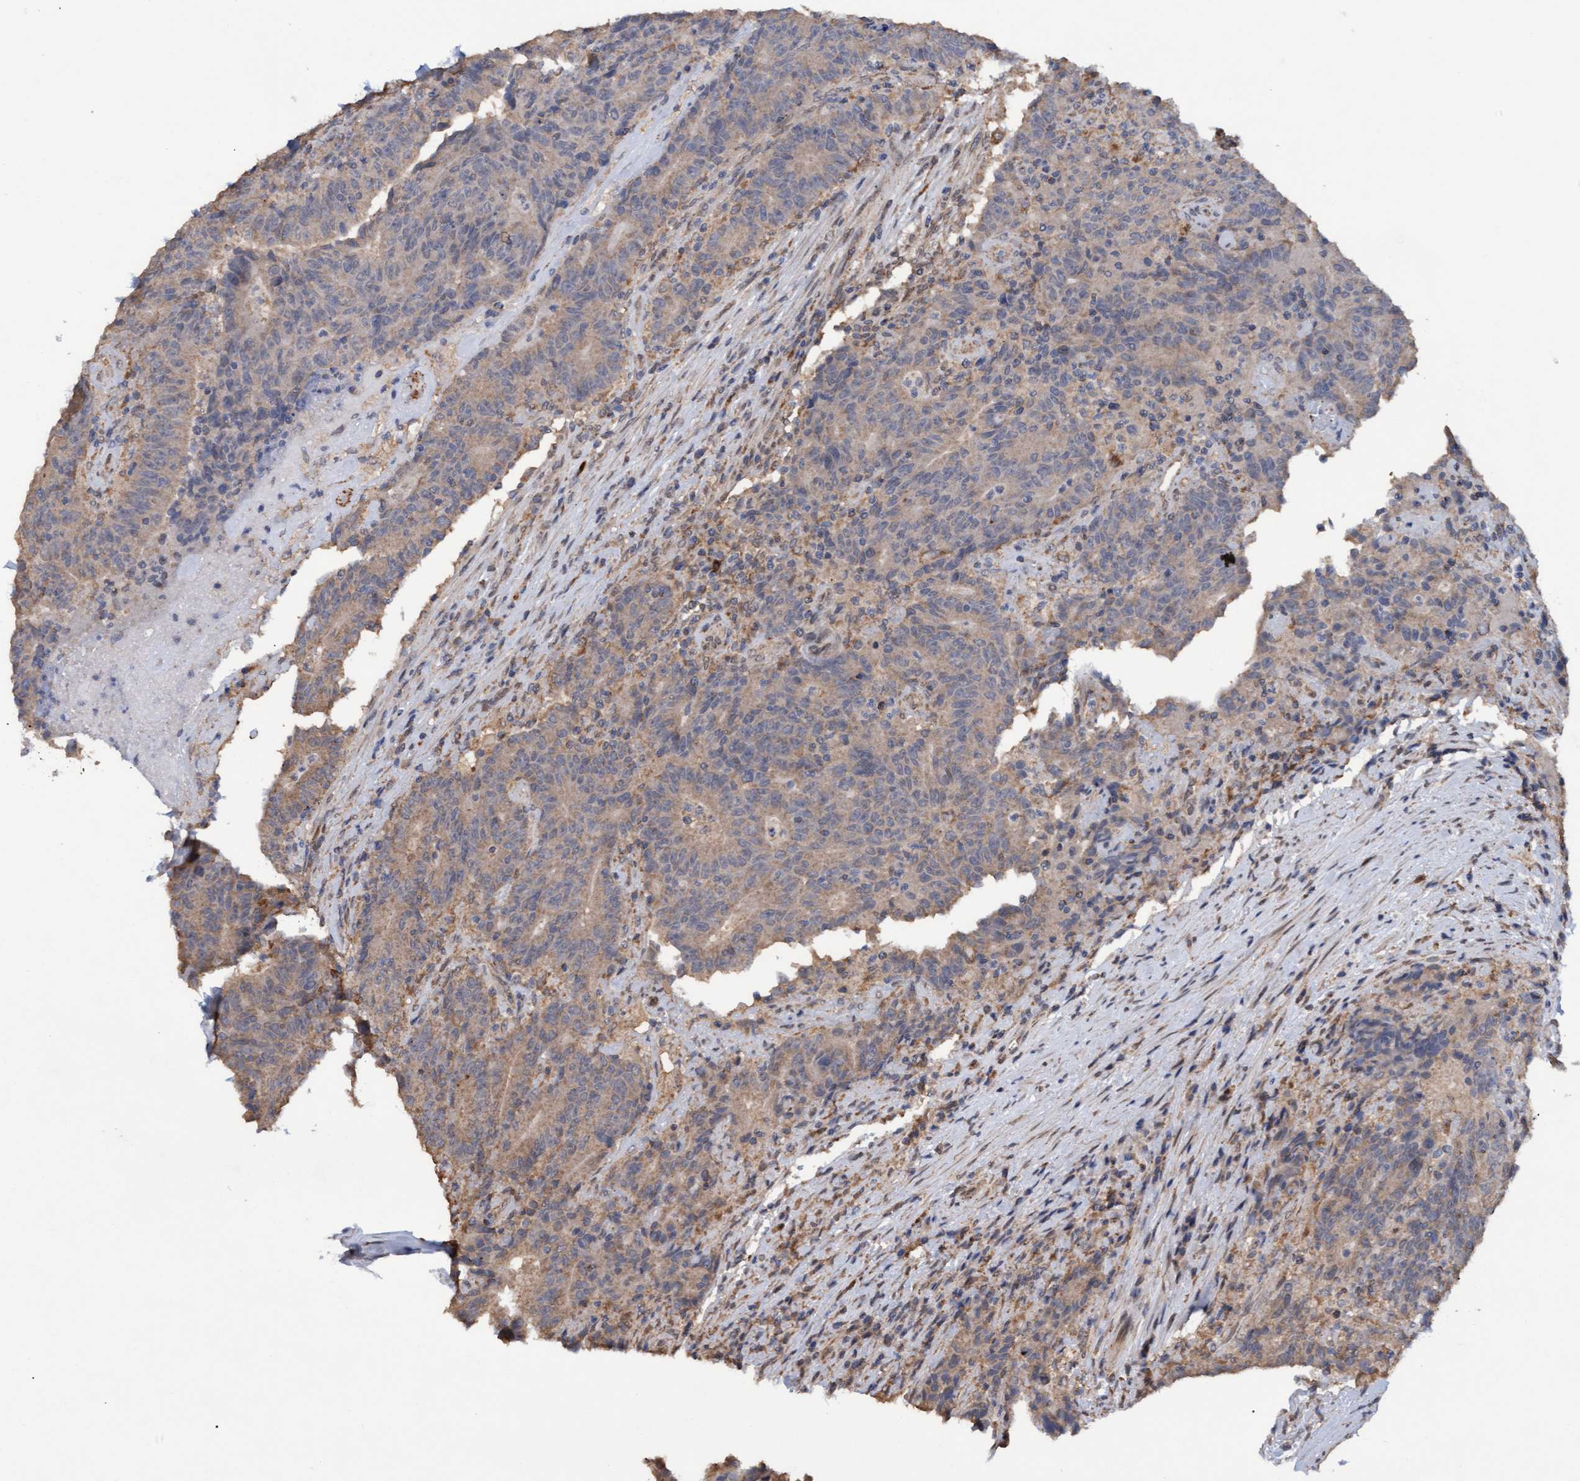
{"staining": {"intensity": "weak", "quantity": ">75%", "location": "cytoplasmic/membranous"}, "tissue": "colorectal cancer", "cell_type": "Tumor cells", "image_type": "cancer", "snomed": [{"axis": "morphology", "description": "Normal tissue, NOS"}, {"axis": "morphology", "description": "Adenocarcinoma, NOS"}, {"axis": "topography", "description": "Colon"}], "caption": "Immunohistochemical staining of human adenocarcinoma (colorectal) demonstrates low levels of weak cytoplasmic/membranous positivity in about >75% of tumor cells.", "gene": "MGLL", "patient": {"sex": "female", "age": 75}}